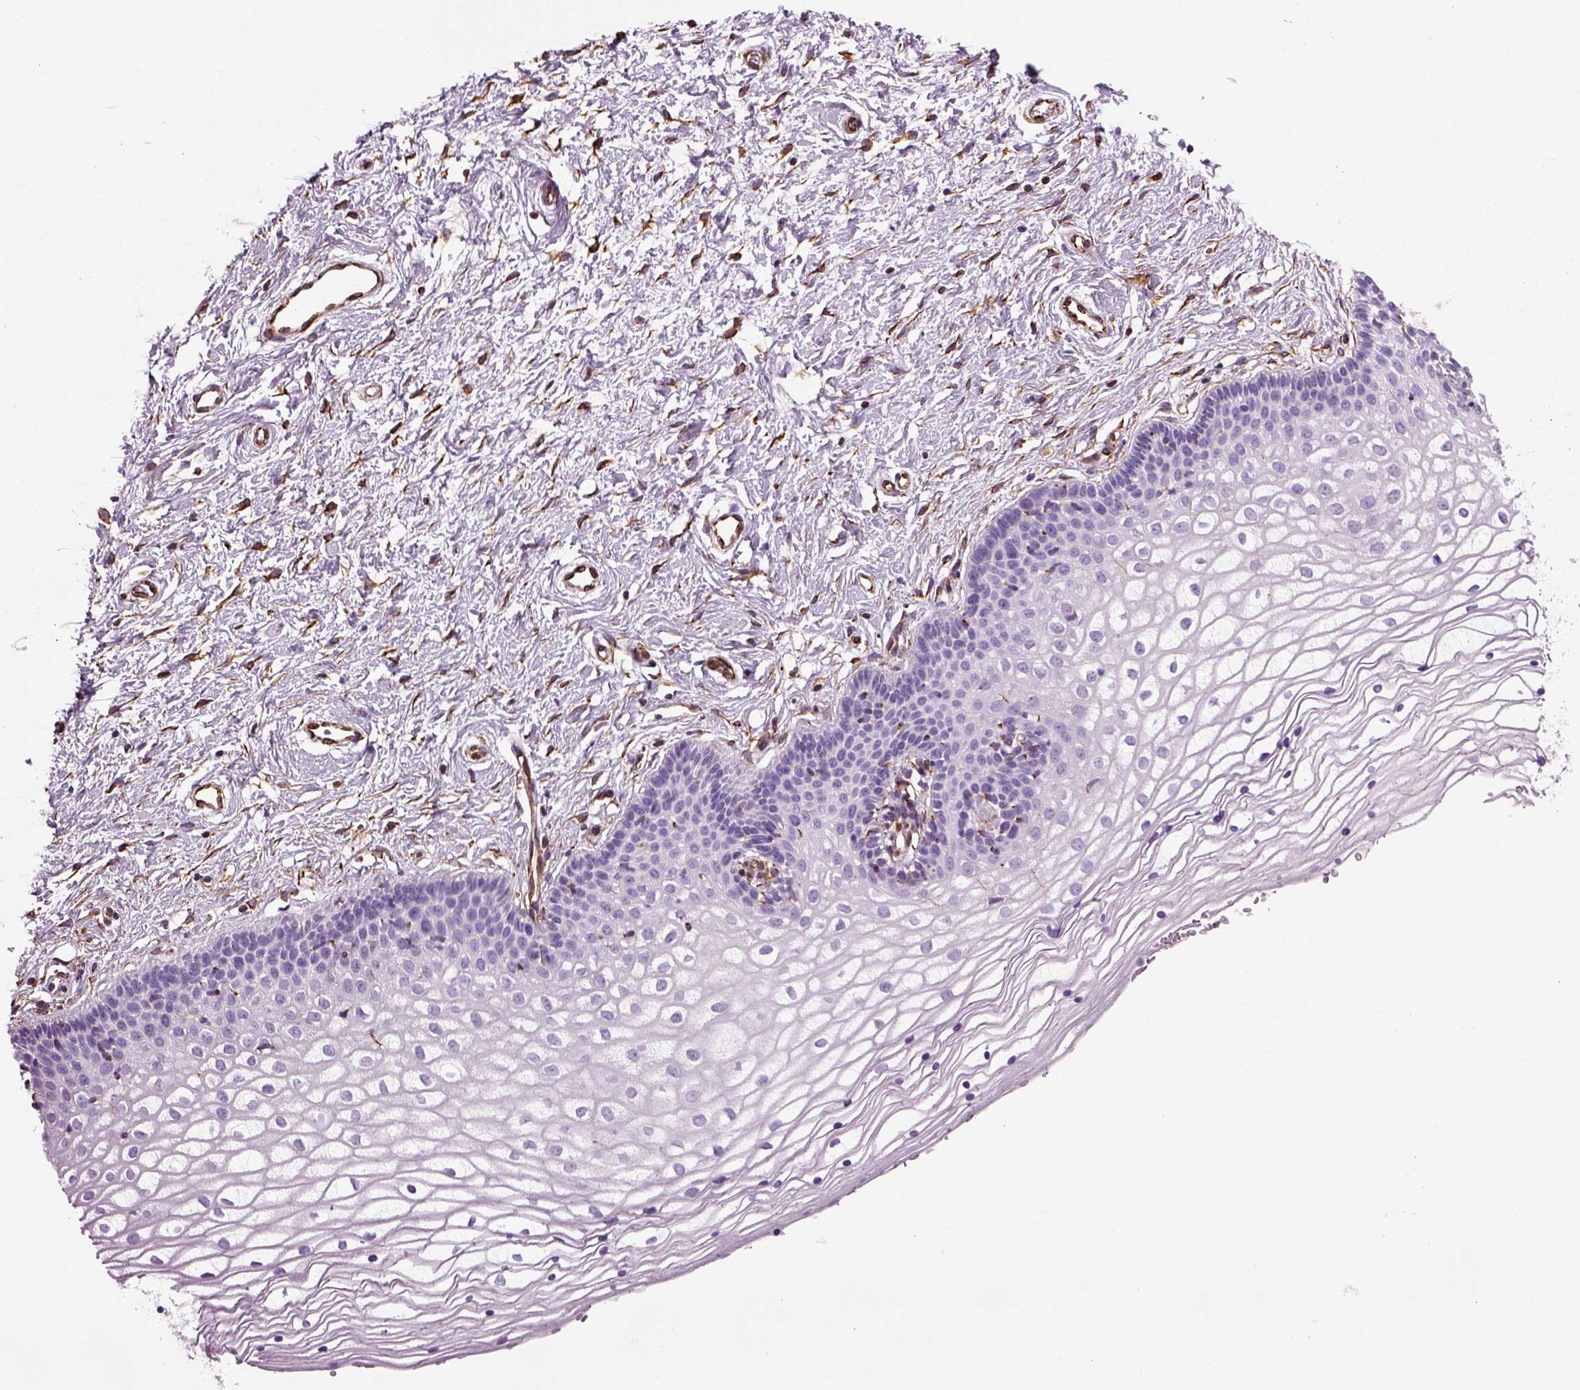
{"staining": {"intensity": "negative", "quantity": "none", "location": "none"}, "tissue": "vagina", "cell_type": "Squamous epithelial cells", "image_type": "normal", "snomed": [{"axis": "morphology", "description": "Normal tissue, NOS"}, {"axis": "topography", "description": "Vagina"}], "caption": "Immunohistochemical staining of benign human vagina exhibits no significant staining in squamous epithelial cells.", "gene": "ACER3", "patient": {"sex": "female", "age": 36}}